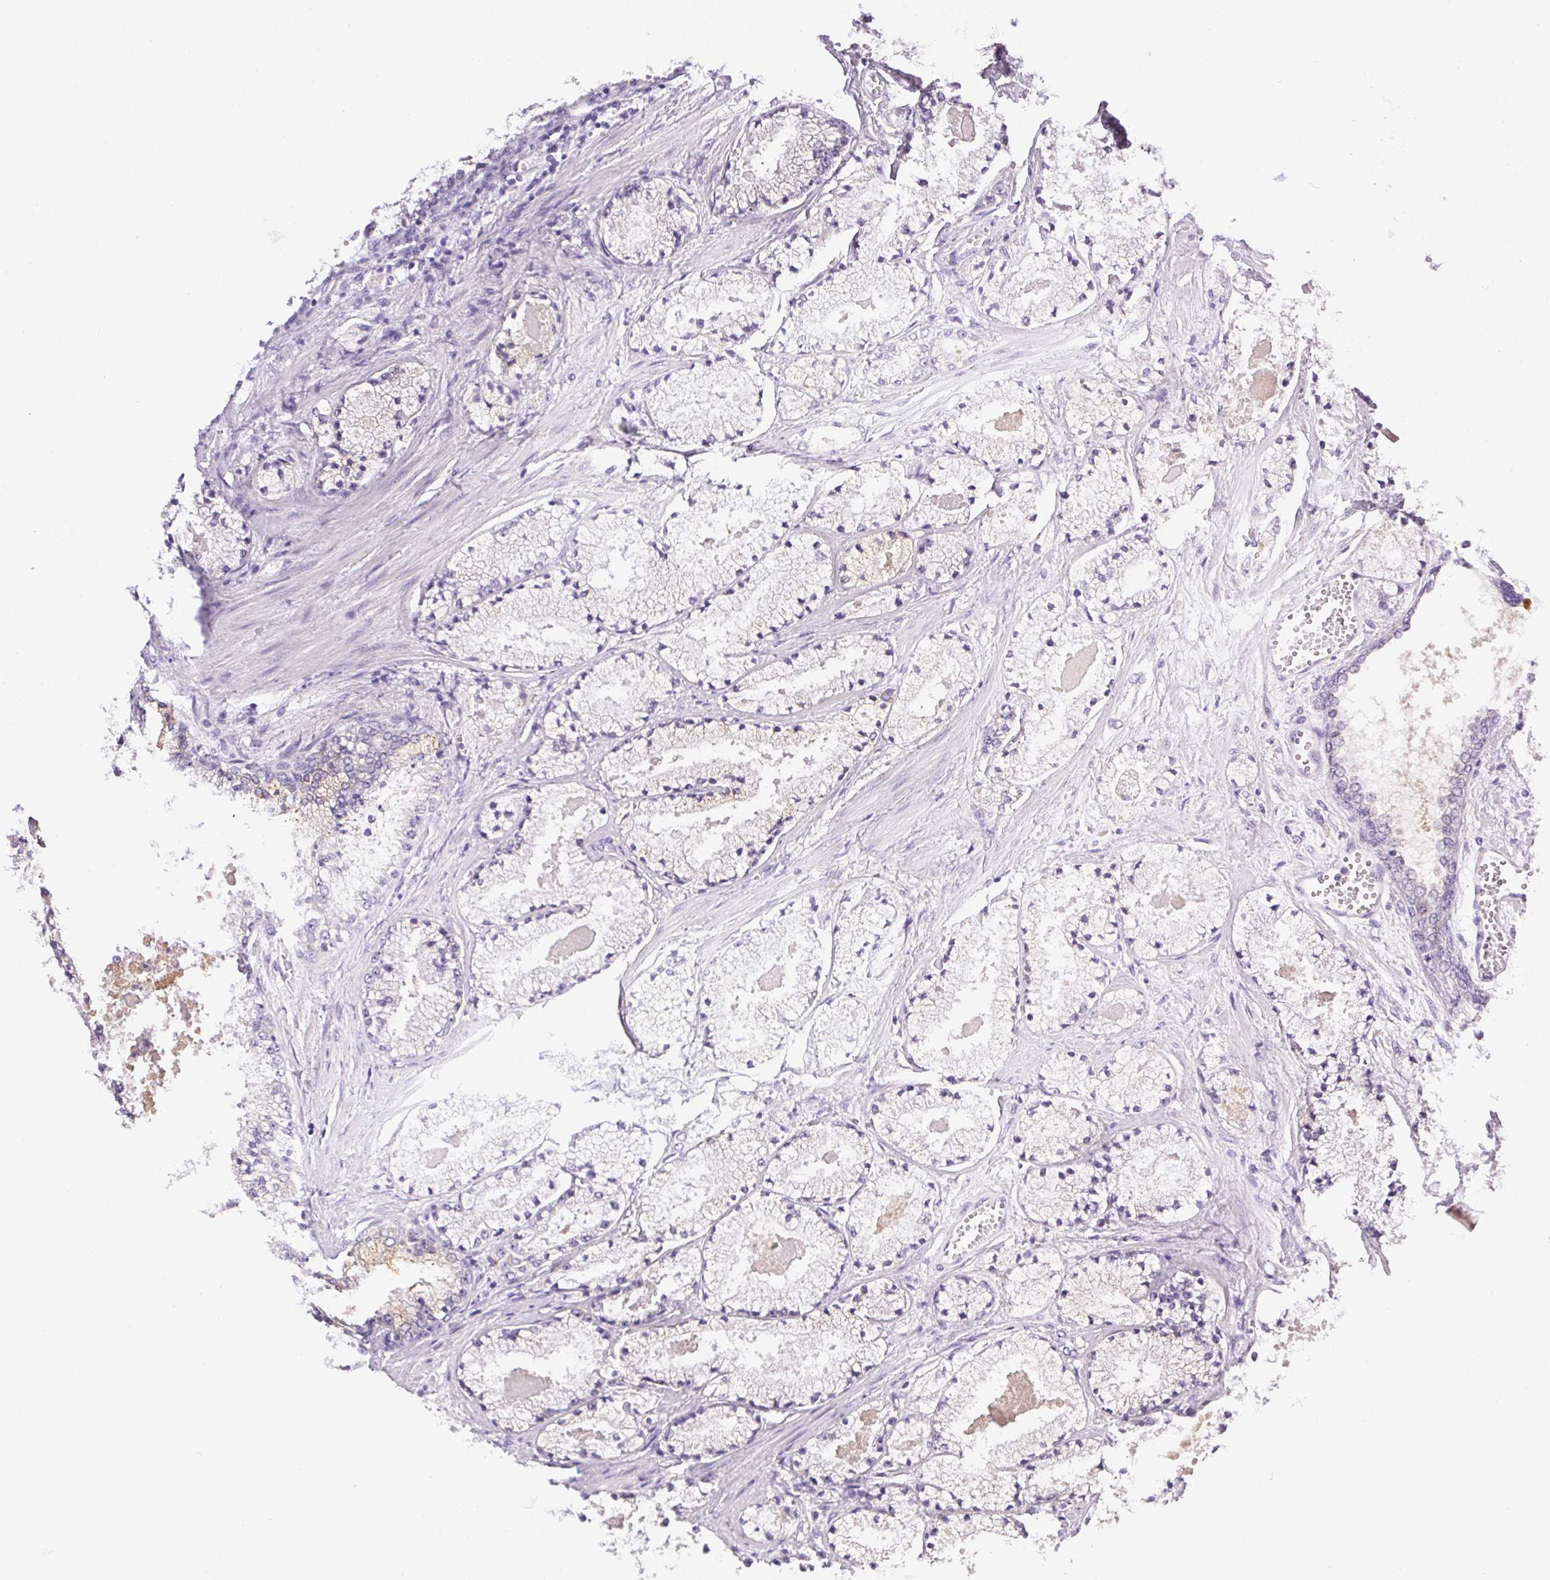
{"staining": {"intensity": "negative", "quantity": "none", "location": "none"}, "tissue": "prostate cancer", "cell_type": "Tumor cells", "image_type": "cancer", "snomed": [{"axis": "morphology", "description": "Adenocarcinoma, High grade"}, {"axis": "topography", "description": "Prostate"}], "caption": "Protein analysis of prostate adenocarcinoma (high-grade) shows no significant expression in tumor cells.", "gene": "ATP6V0A4", "patient": {"sex": "male", "age": 63}}